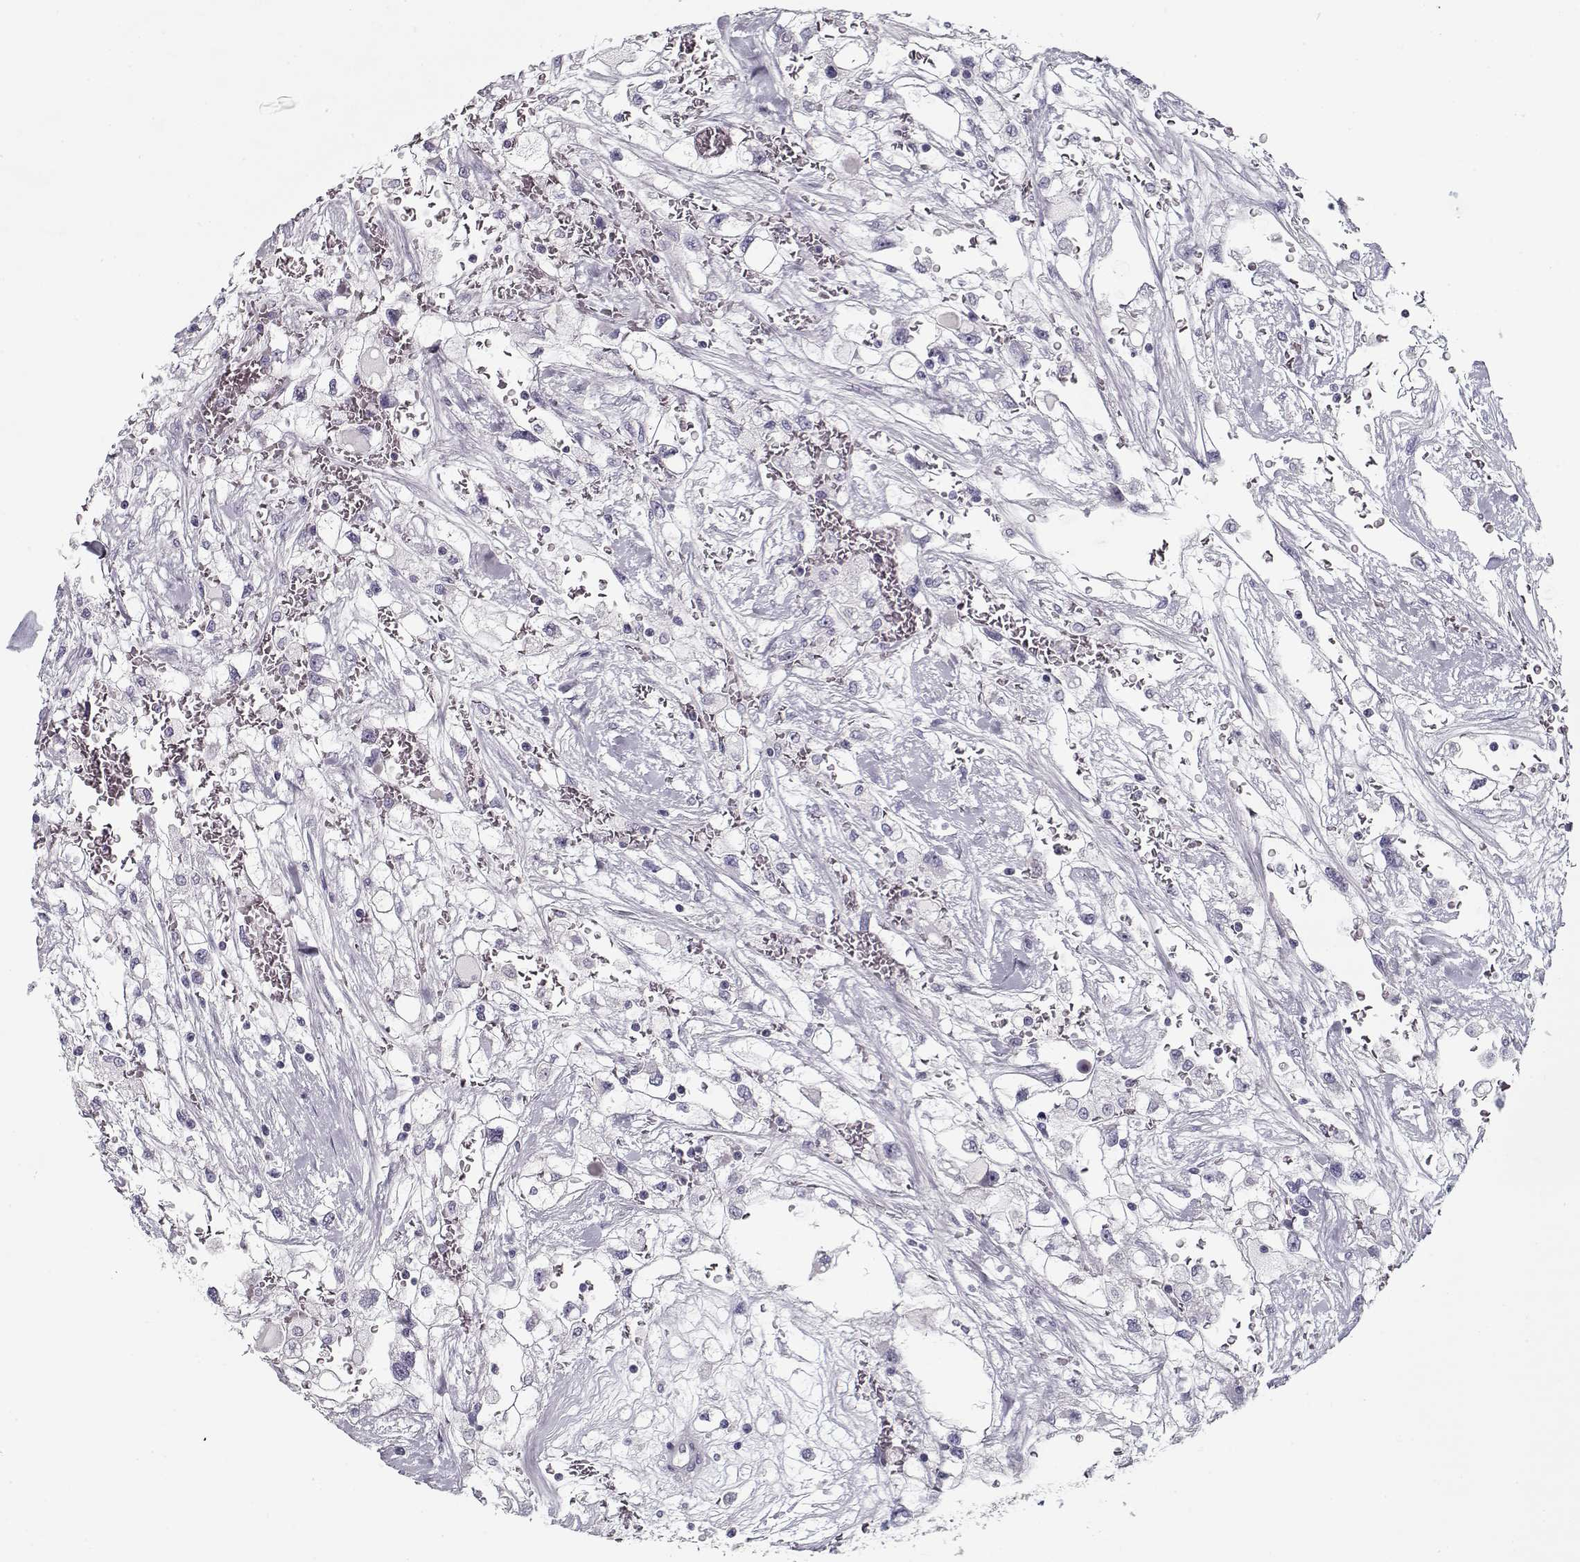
{"staining": {"intensity": "negative", "quantity": "none", "location": "none"}, "tissue": "renal cancer", "cell_type": "Tumor cells", "image_type": "cancer", "snomed": [{"axis": "morphology", "description": "Adenocarcinoma, NOS"}, {"axis": "topography", "description": "Kidney"}], "caption": "A photomicrograph of adenocarcinoma (renal) stained for a protein exhibits no brown staining in tumor cells. (DAB (3,3'-diaminobenzidine) IHC visualized using brightfield microscopy, high magnification).", "gene": "CCDC136", "patient": {"sex": "male", "age": 59}}